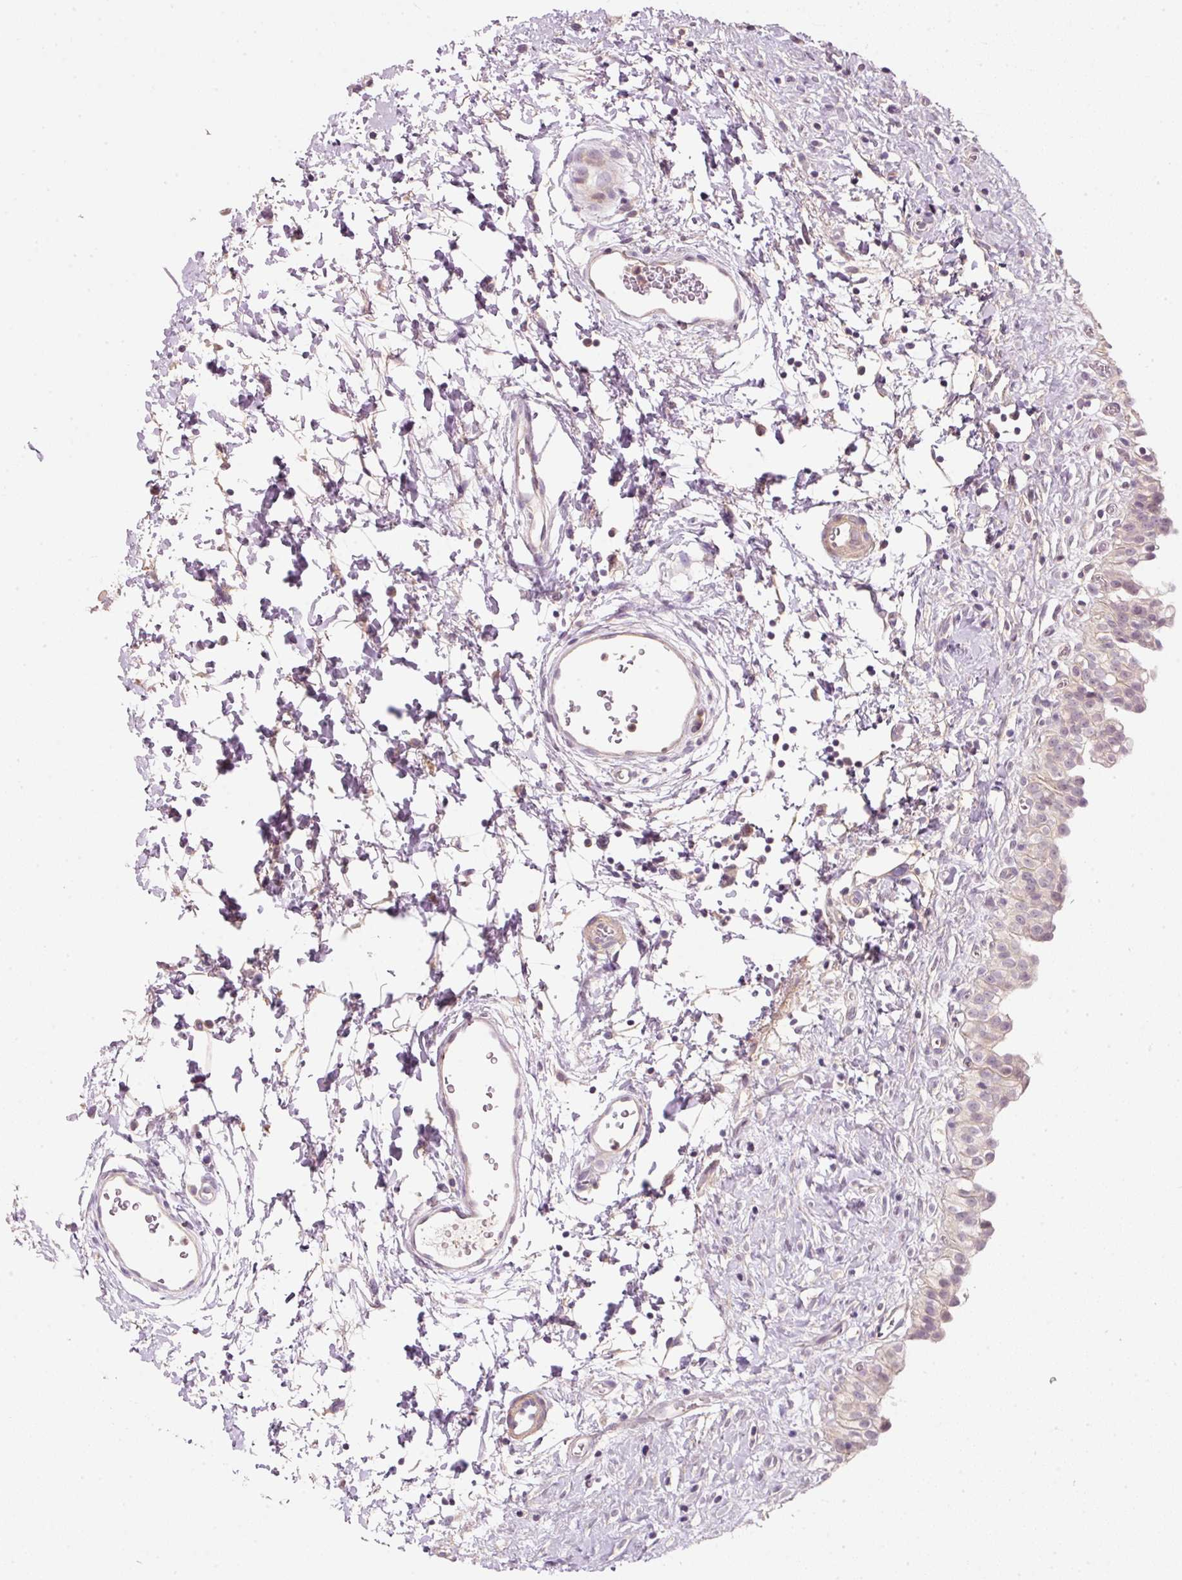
{"staining": {"intensity": "weak", "quantity": "25%-75%", "location": "nuclear"}, "tissue": "urinary bladder", "cell_type": "Urothelial cells", "image_type": "normal", "snomed": [{"axis": "morphology", "description": "Normal tissue, NOS"}, {"axis": "topography", "description": "Urinary bladder"}], "caption": "Immunohistochemical staining of unremarkable human urinary bladder reveals 25%-75% levels of weak nuclear protein staining in about 25%-75% of urothelial cells.", "gene": "TIRAP", "patient": {"sex": "male", "age": 51}}